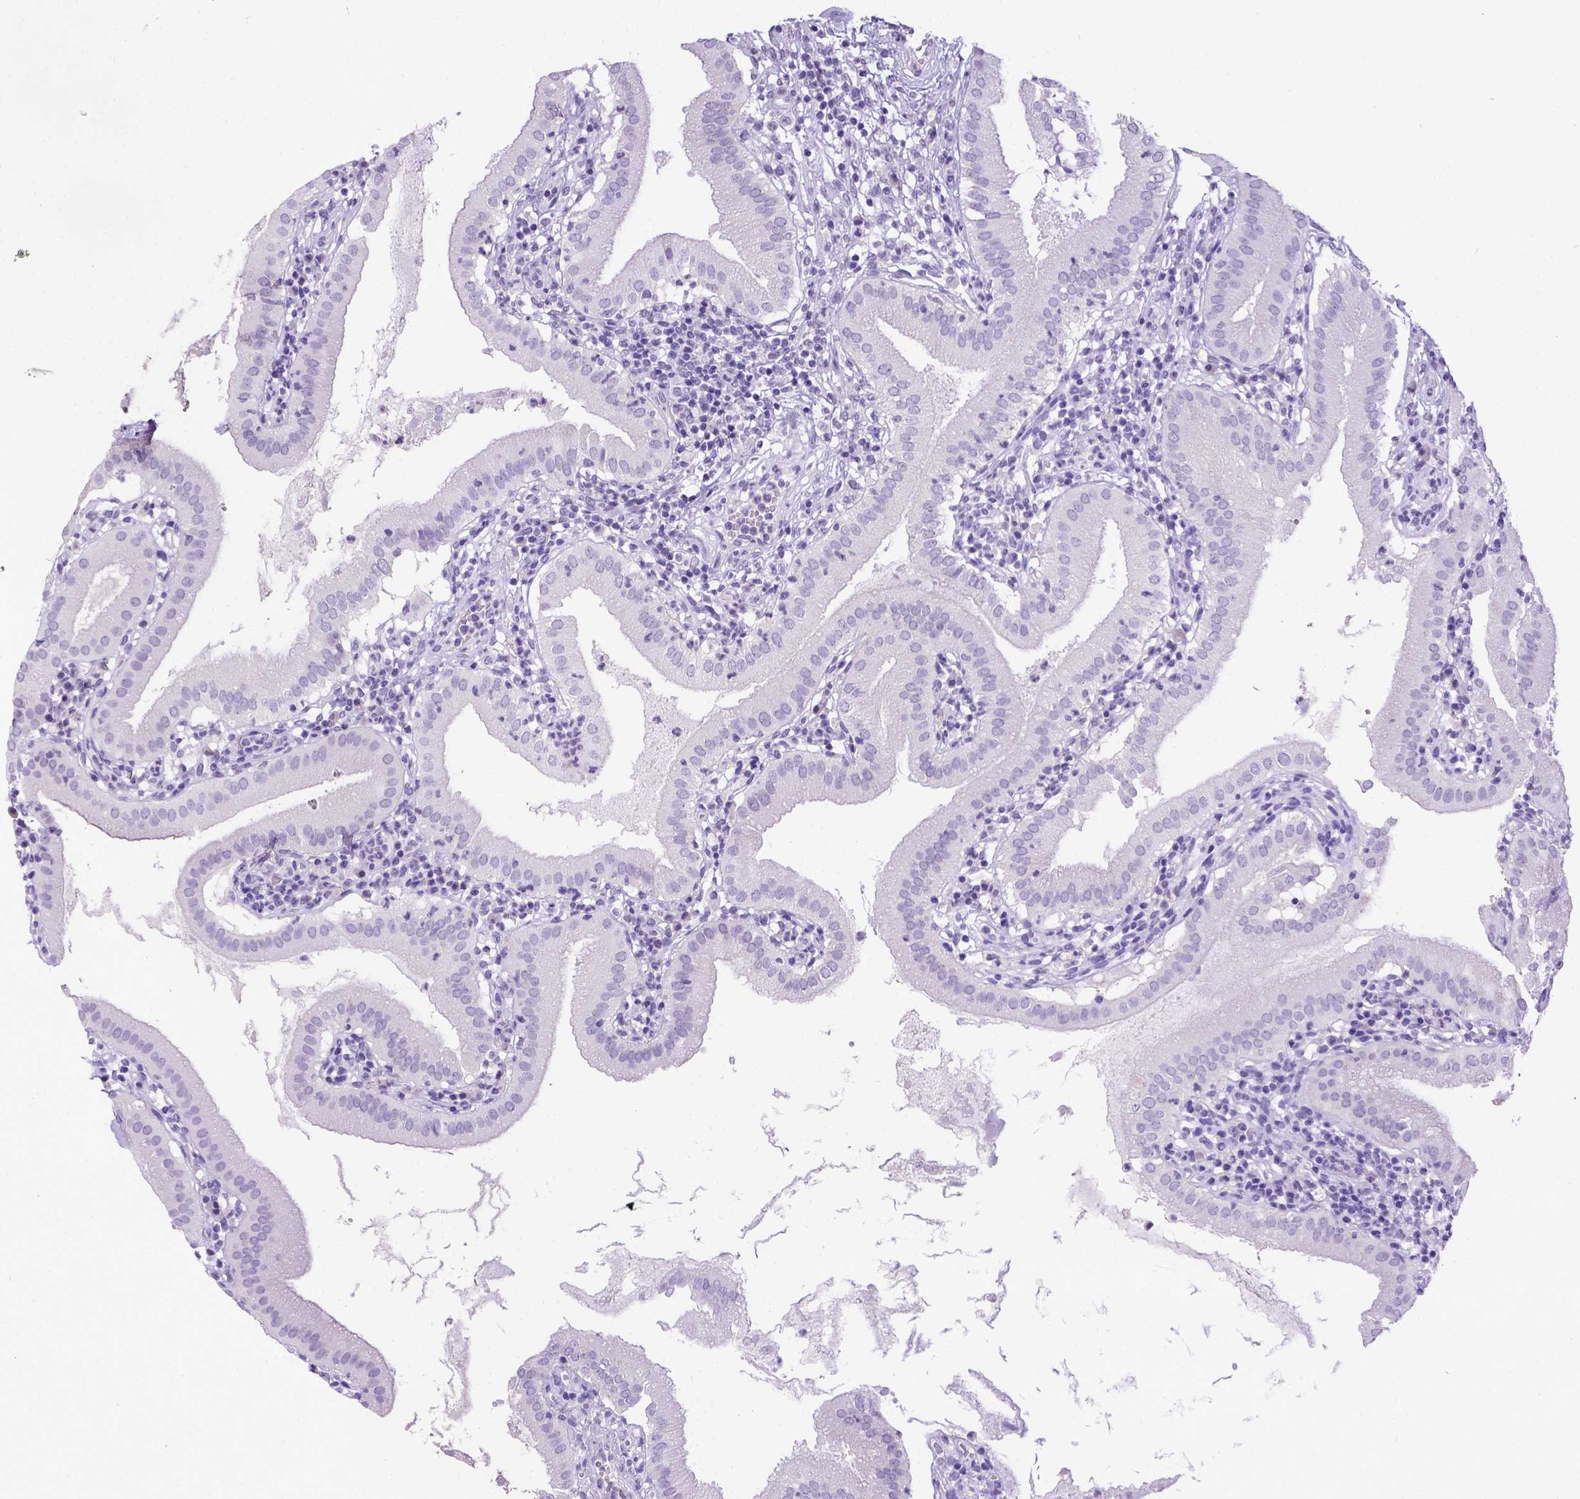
{"staining": {"intensity": "negative", "quantity": "none", "location": "none"}, "tissue": "gallbladder", "cell_type": "Glandular cells", "image_type": "normal", "snomed": [{"axis": "morphology", "description": "Normal tissue, NOS"}, {"axis": "topography", "description": "Gallbladder"}], "caption": "Unremarkable gallbladder was stained to show a protein in brown. There is no significant expression in glandular cells. Brightfield microscopy of IHC stained with DAB (3,3'-diaminobenzidine) (brown) and hematoxylin (blue), captured at high magnification.", "gene": "ESR1", "patient": {"sex": "female", "age": 65}}